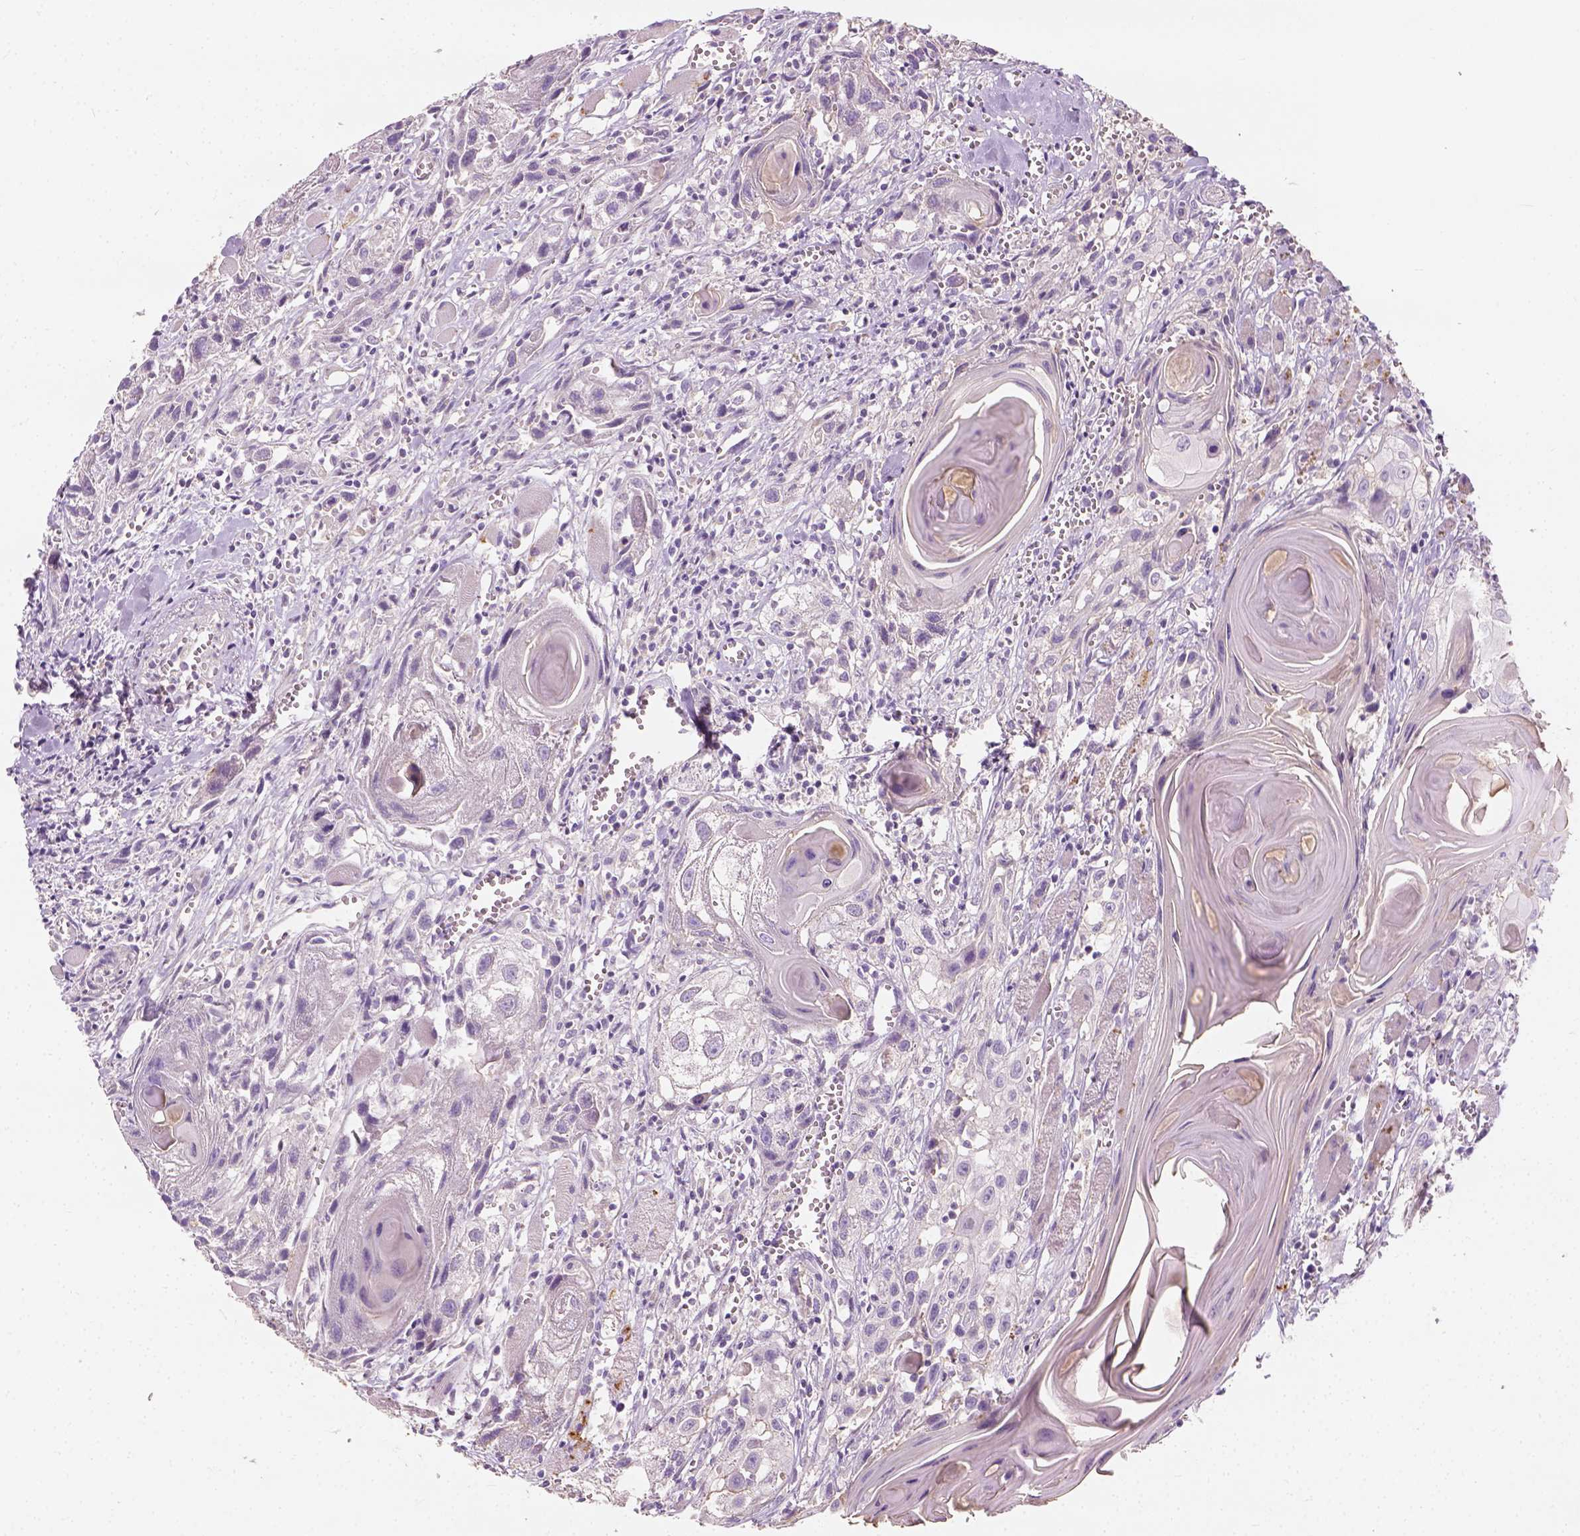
{"staining": {"intensity": "negative", "quantity": "none", "location": "none"}, "tissue": "head and neck cancer", "cell_type": "Tumor cells", "image_type": "cancer", "snomed": [{"axis": "morphology", "description": "Squamous cell carcinoma, NOS"}, {"axis": "topography", "description": "Head-Neck"}], "caption": "This is a photomicrograph of immunohistochemistry staining of squamous cell carcinoma (head and neck), which shows no staining in tumor cells. (DAB (3,3'-diaminobenzidine) immunohistochemistry (IHC) visualized using brightfield microscopy, high magnification).", "gene": "DHCR24", "patient": {"sex": "female", "age": 80}}